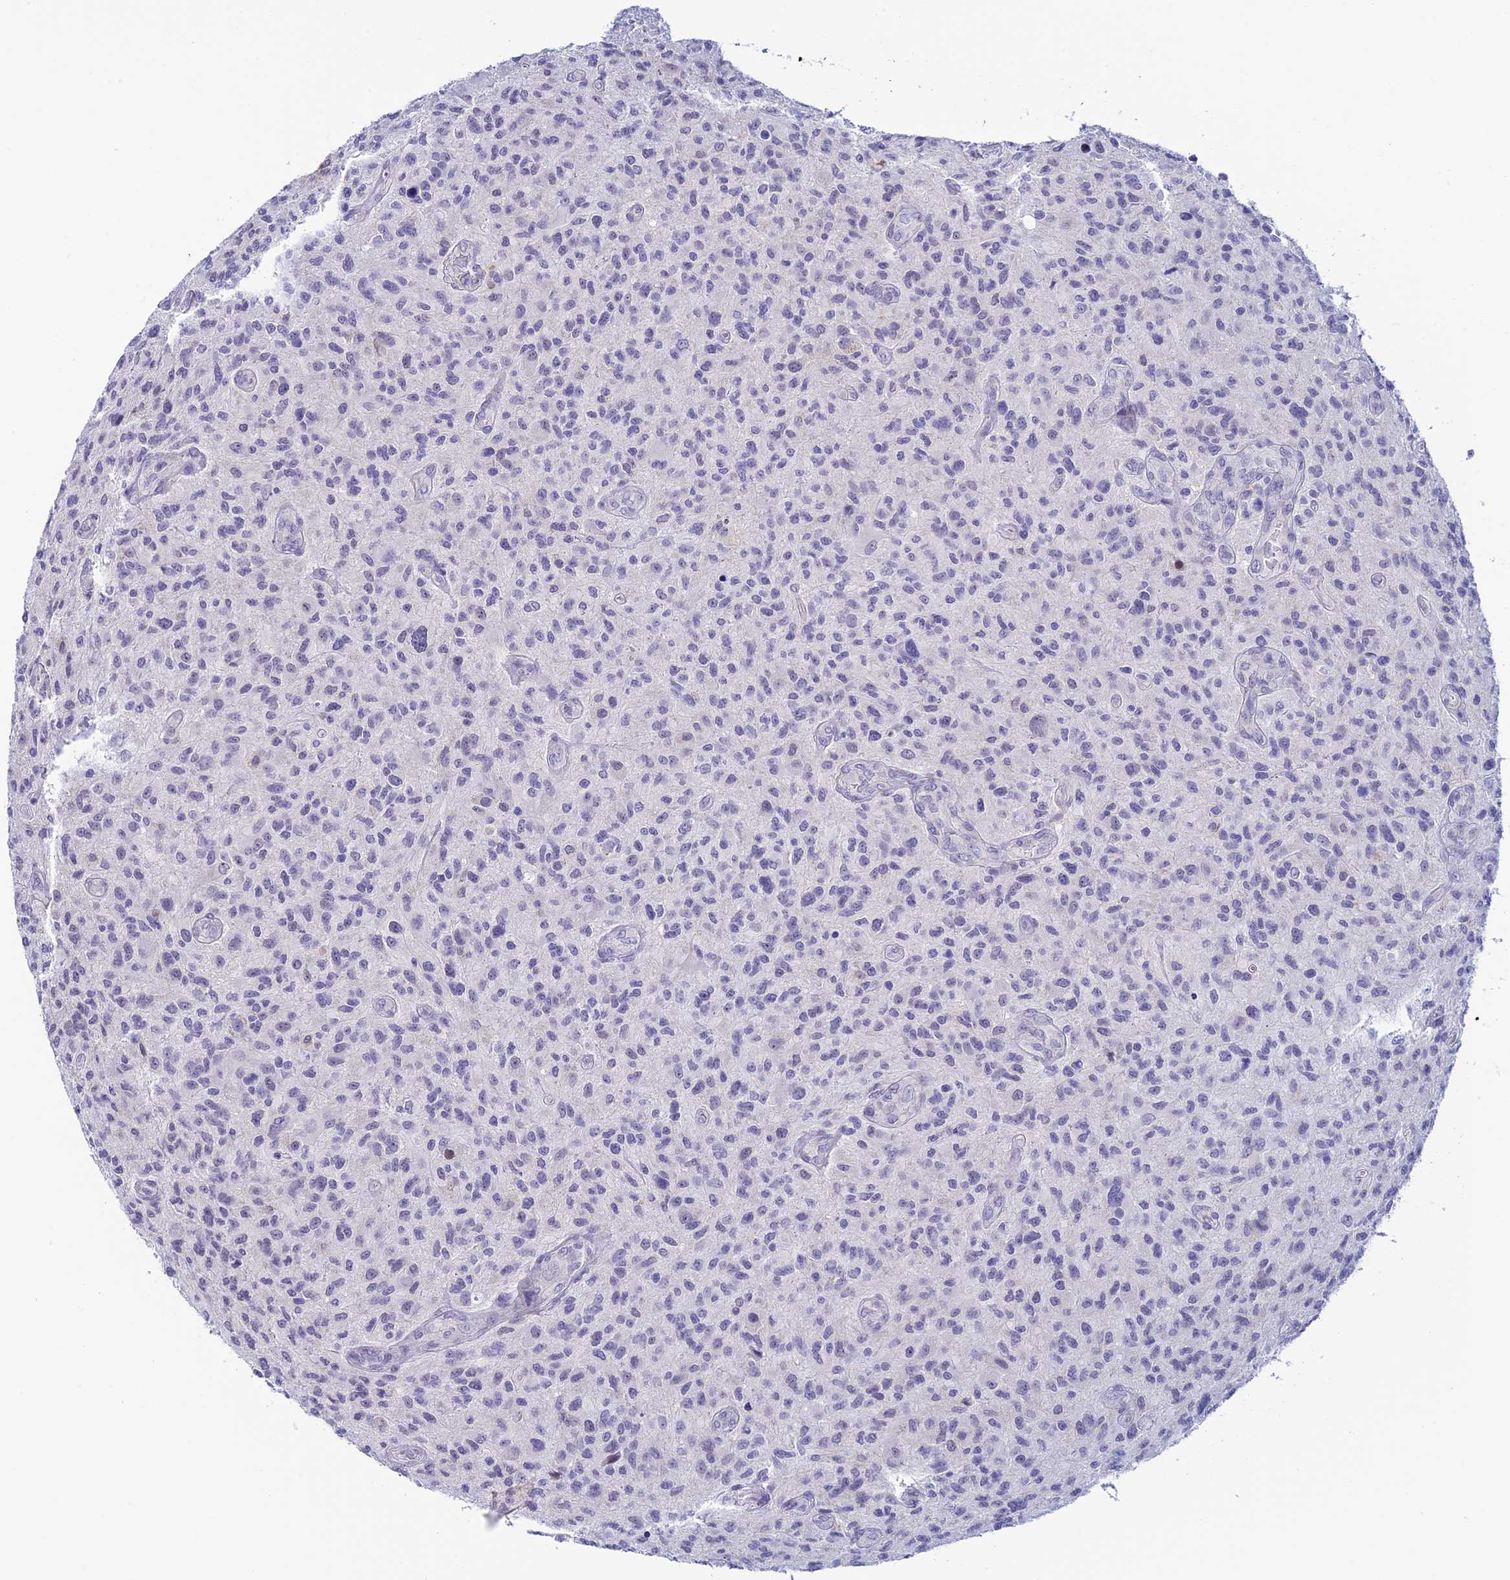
{"staining": {"intensity": "negative", "quantity": "none", "location": "none"}, "tissue": "glioma", "cell_type": "Tumor cells", "image_type": "cancer", "snomed": [{"axis": "morphology", "description": "Glioma, malignant, High grade"}, {"axis": "topography", "description": "Brain"}], "caption": "Malignant glioma (high-grade) was stained to show a protein in brown. There is no significant expression in tumor cells.", "gene": "RASGEF1B", "patient": {"sex": "male", "age": 47}}